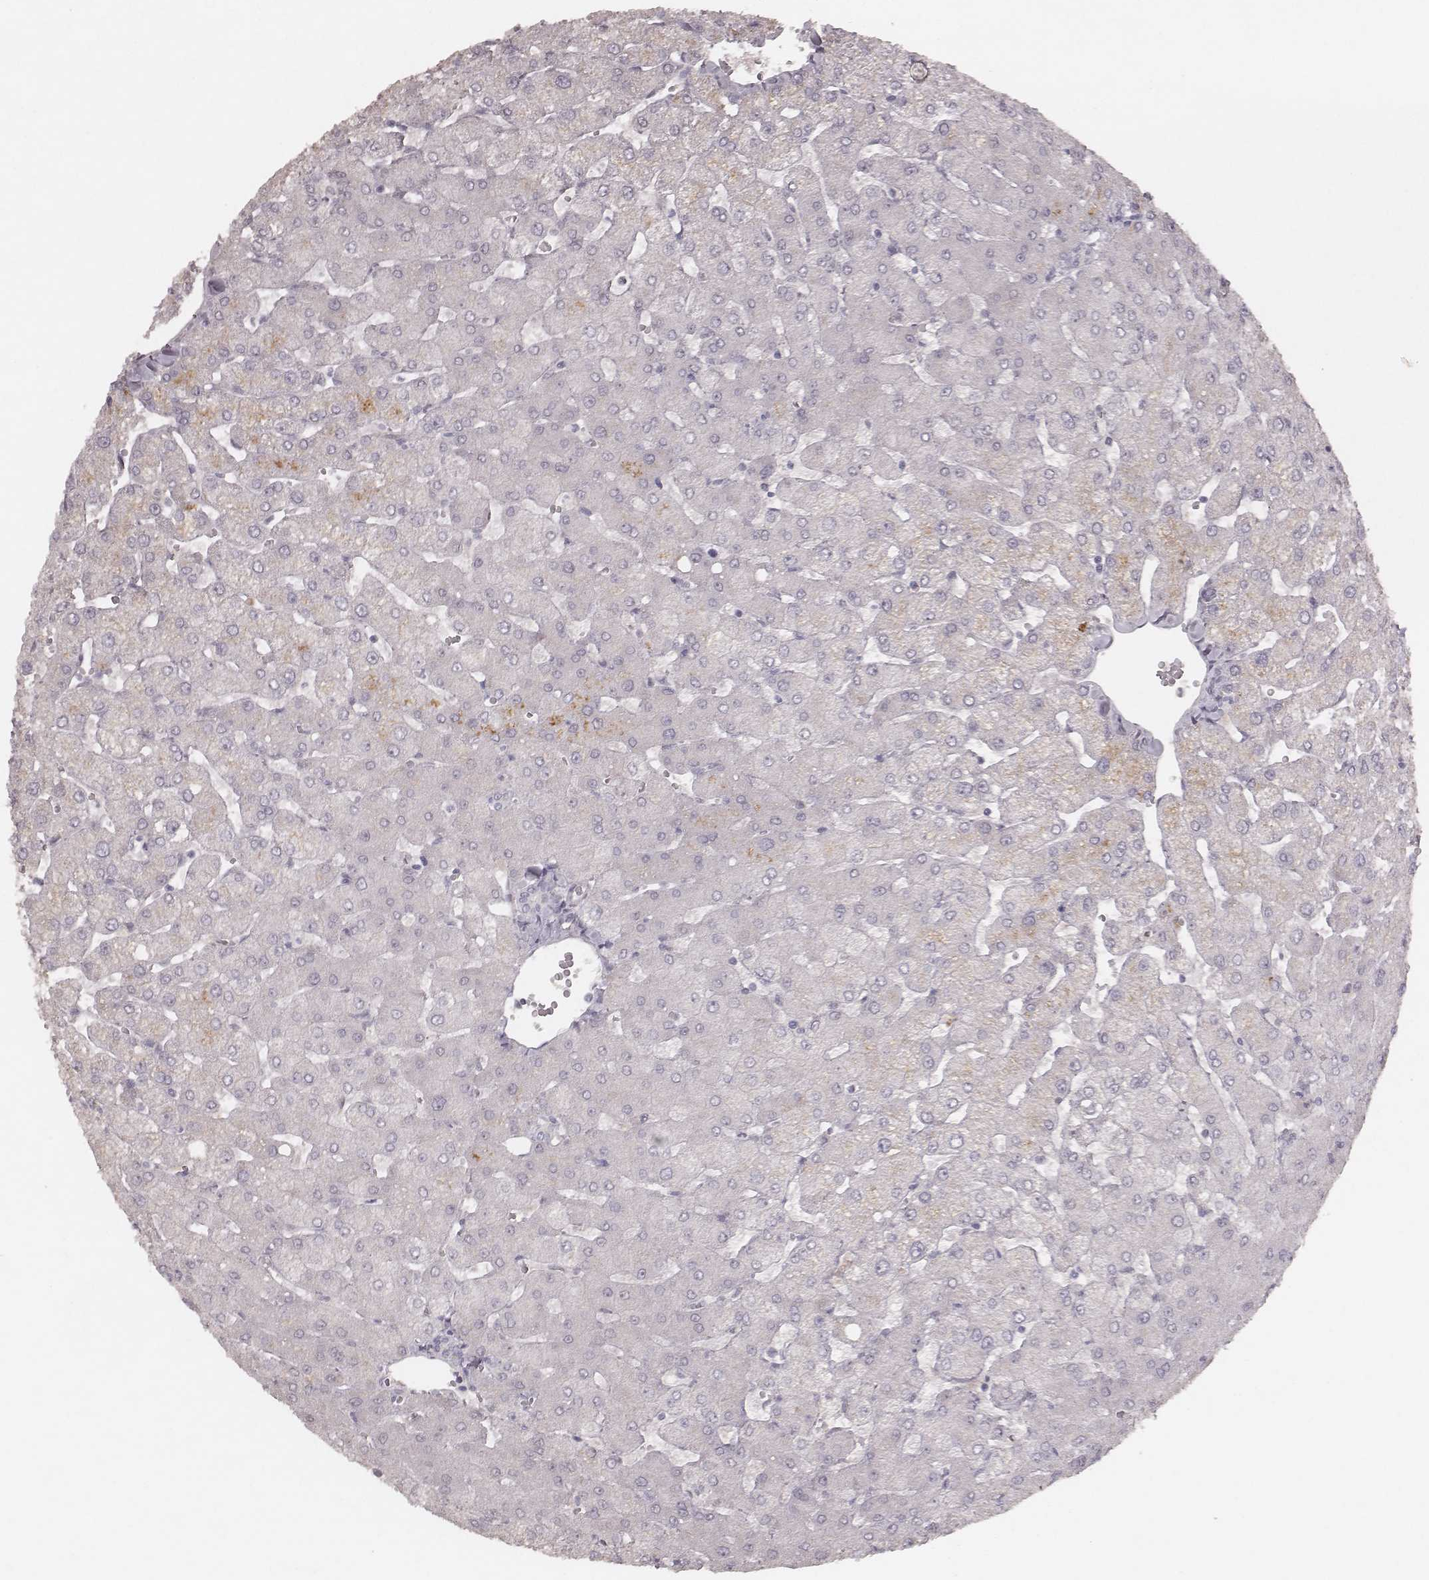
{"staining": {"intensity": "negative", "quantity": "none", "location": "none"}, "tissue": "liver", "cell_type": "Cholangiocytes", "image_type": "normal", "snomed": [{"axis": "morphology", "description": "Normal tissue, NOS"}, {"axis": "topography", "description": "Liver"}], "caption": "Cholangiocytes are negative for brown protein staining in unremarkable liver. Brightfield microscopy of immunohistochemistry (IHC) stained with DAB (3,3'-diaminobenzidine) (brown) and hematoxylin (blue), captured at high magnification.", "gene": "FAM13B", "patient": {"sex": "female", "age": 54}}